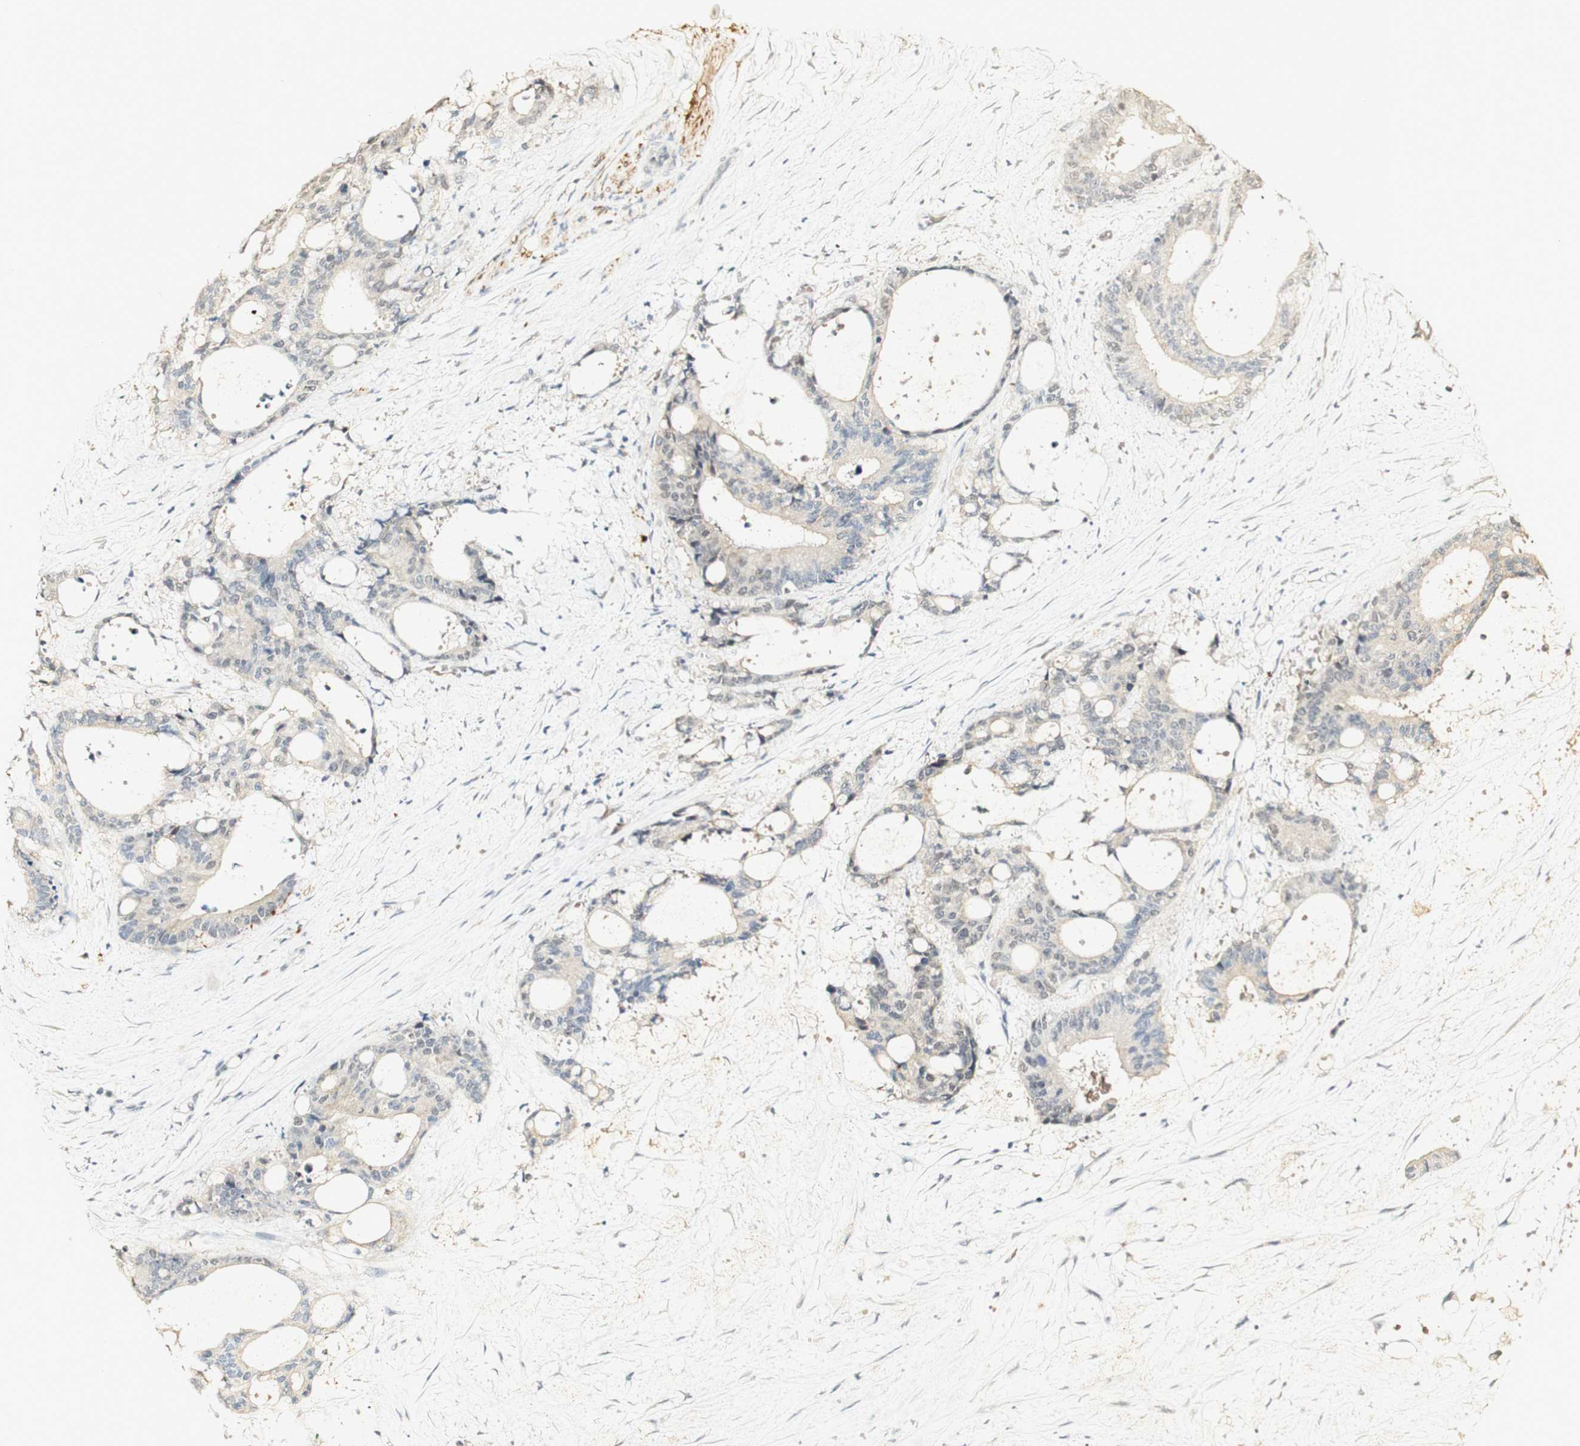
{"staining": {"intensity": "weak", "quantity": "<25%", "location": "cytoplasmic/membranous"}, "tissue": "liver cancer", "cell_type": "Tumor cells", "image_type": "cancer", "snomed": [{"axis": "morphology", "description": "Normal tissue, NOS"}, {"axis": "morphology", "description": "Cholangiocarcinoma"}, {"axis": "topography", "description": "Liver"}, {"axis": "topography", "description": "Peripheral nerve tissue"}], "caption": "DAB (3,3'-diaminobenzidine) immunohistochemical staining of liver cancer displays no significant staining in tumor cells. Brightfield microscopy of immunohistochemistry (IHC) stained with DAB (brown) and hematoxylin (blue), captured at high magnification.", "gene": "SYT7", "patient": {"sex": "female", "age": 73}}